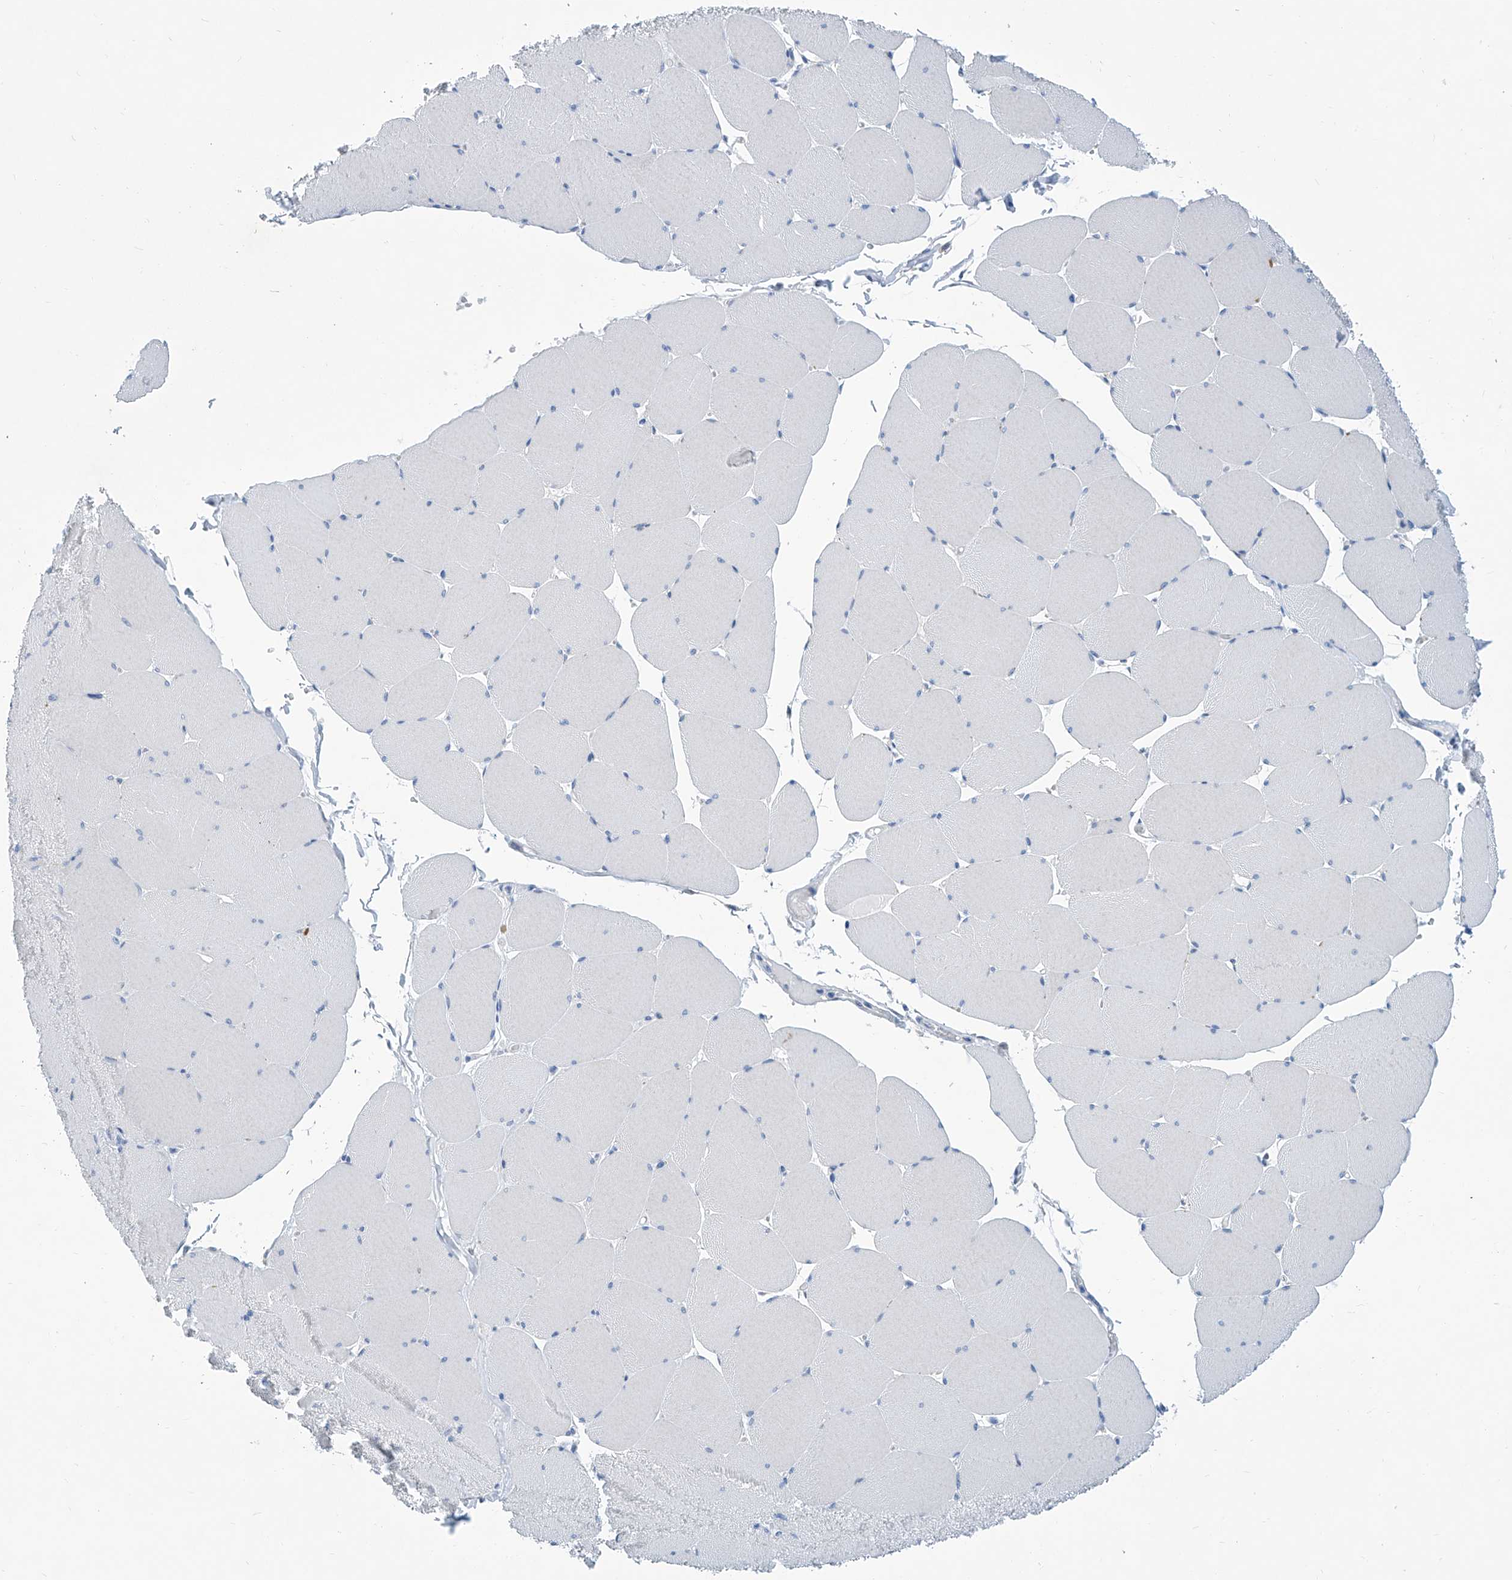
{"staining": {"intensity": "negative", "quantity": "none", "location": "none"}, "tissue": "skeletal muscle", "cell_type": "Myocytes", "image_type": "normal", "snomed": [{"axis": "morphology", "description": "Normal tissue, NOS"}, {"axis": "topography", "description": "Skeletal muscle"}, {"axis": "topography", "description": "Head-Neck"}], "caption": "This is an immunohistochemistry histopathology image of benign human skeletal muscle. There is no expression in myocytes.", "gene": "ZNF519", "patient": {"sex": "male", "age": 66}}